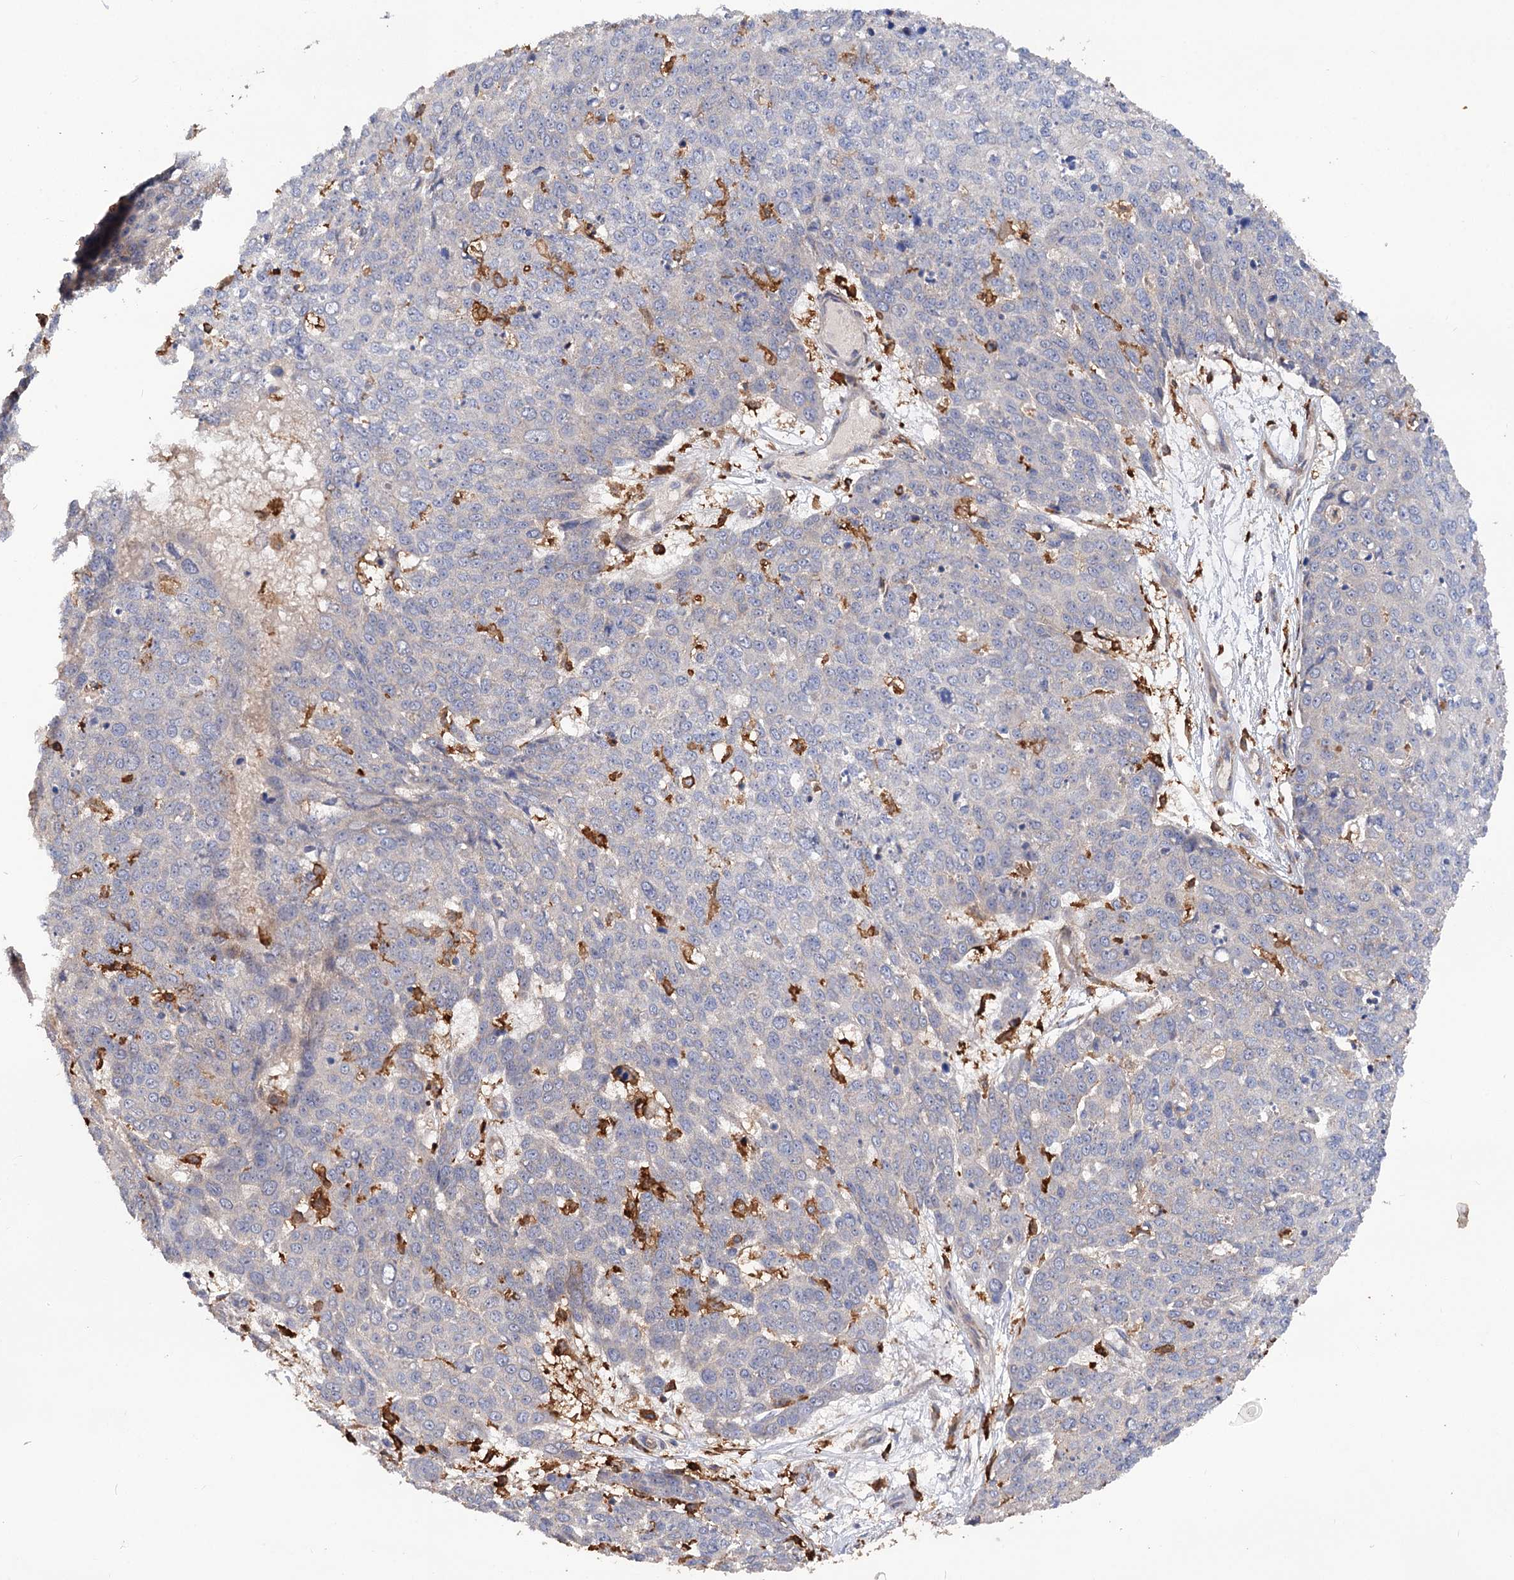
{"staining": {"intensity": "negative", "quantity": "none", "location": "none"}, "tissue": "skin cancer", "cell_type": "Tumor cells", "image_type": "cancer", "snomed": [{"axis": "morphology", "description": "Squamous cell carcinoma, NOS"}, {"axis": "topography", "description": "Skin"}], "caption": "A high-resolution image shows IHC staining of skin cancer (squamous cell carcinoma), which shows no significant staining in tumor cells. (Immunohistochemistry, brightfield microscopy, high magnification).", "gene": "CSAD", "patient": {"sex": "male", "age": 71}}